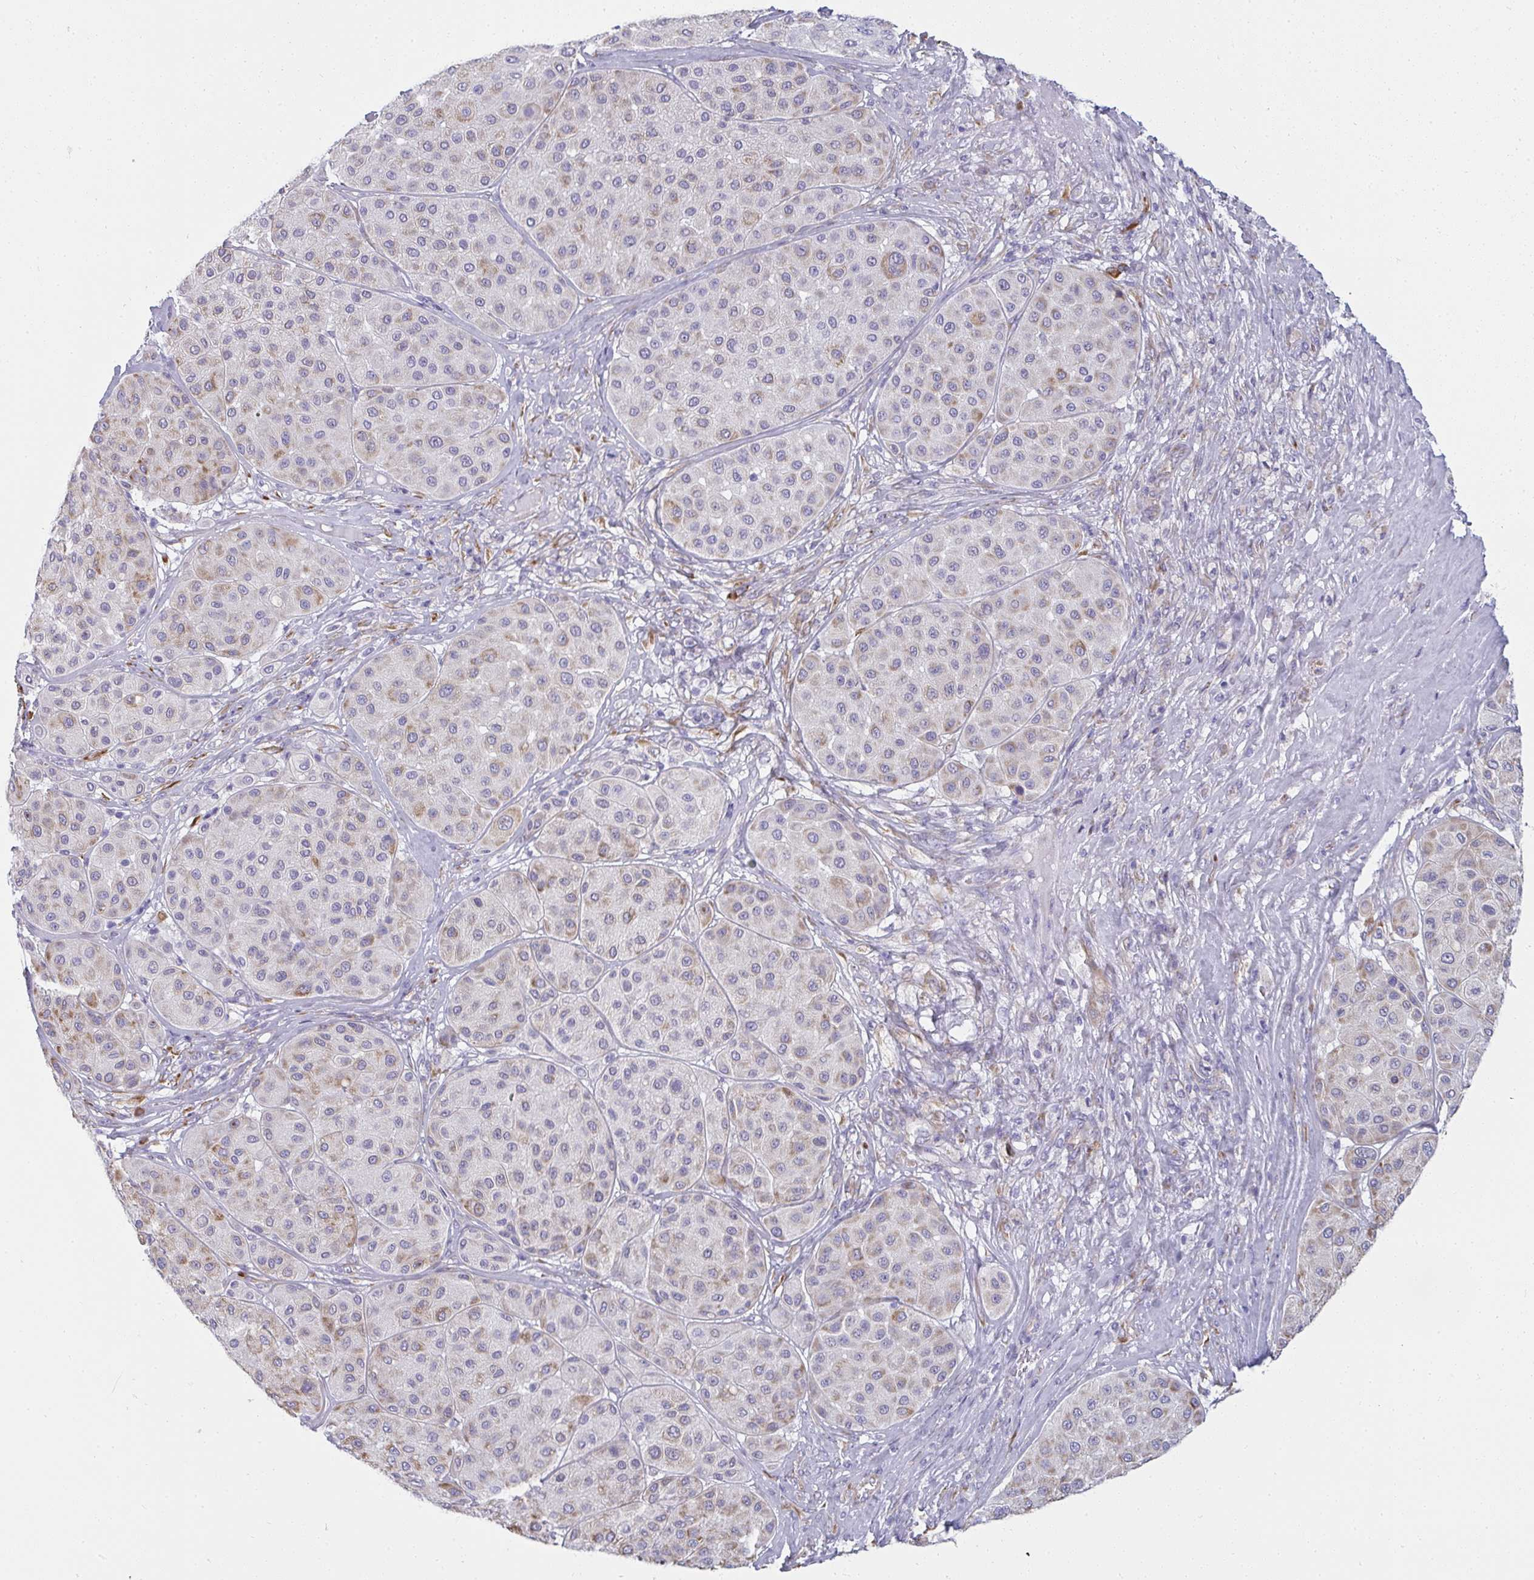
{"staining": {"intensity": "moderate", "quantity": "25%-75%", "location": "cytoplasmic/membranous"}, "tissue": "melanoma", "cell_type": "Tumor cells", "image_type": "cancer", "snomed": [{"axis": "morphology", "description": "Malignant melanoma, Metastatic site"}, {"axis": "topography", "description": "Smooth muscle"}], "caption": "Immunohistochemical staining of malignant melanoma (metastatic site) demonstrates moderate cytoplasmic/membranous protein staining in about 25%-75% of tumor cells.", "gene": "SHROOM1", "patient": {"sex": "male", "age": 41}}